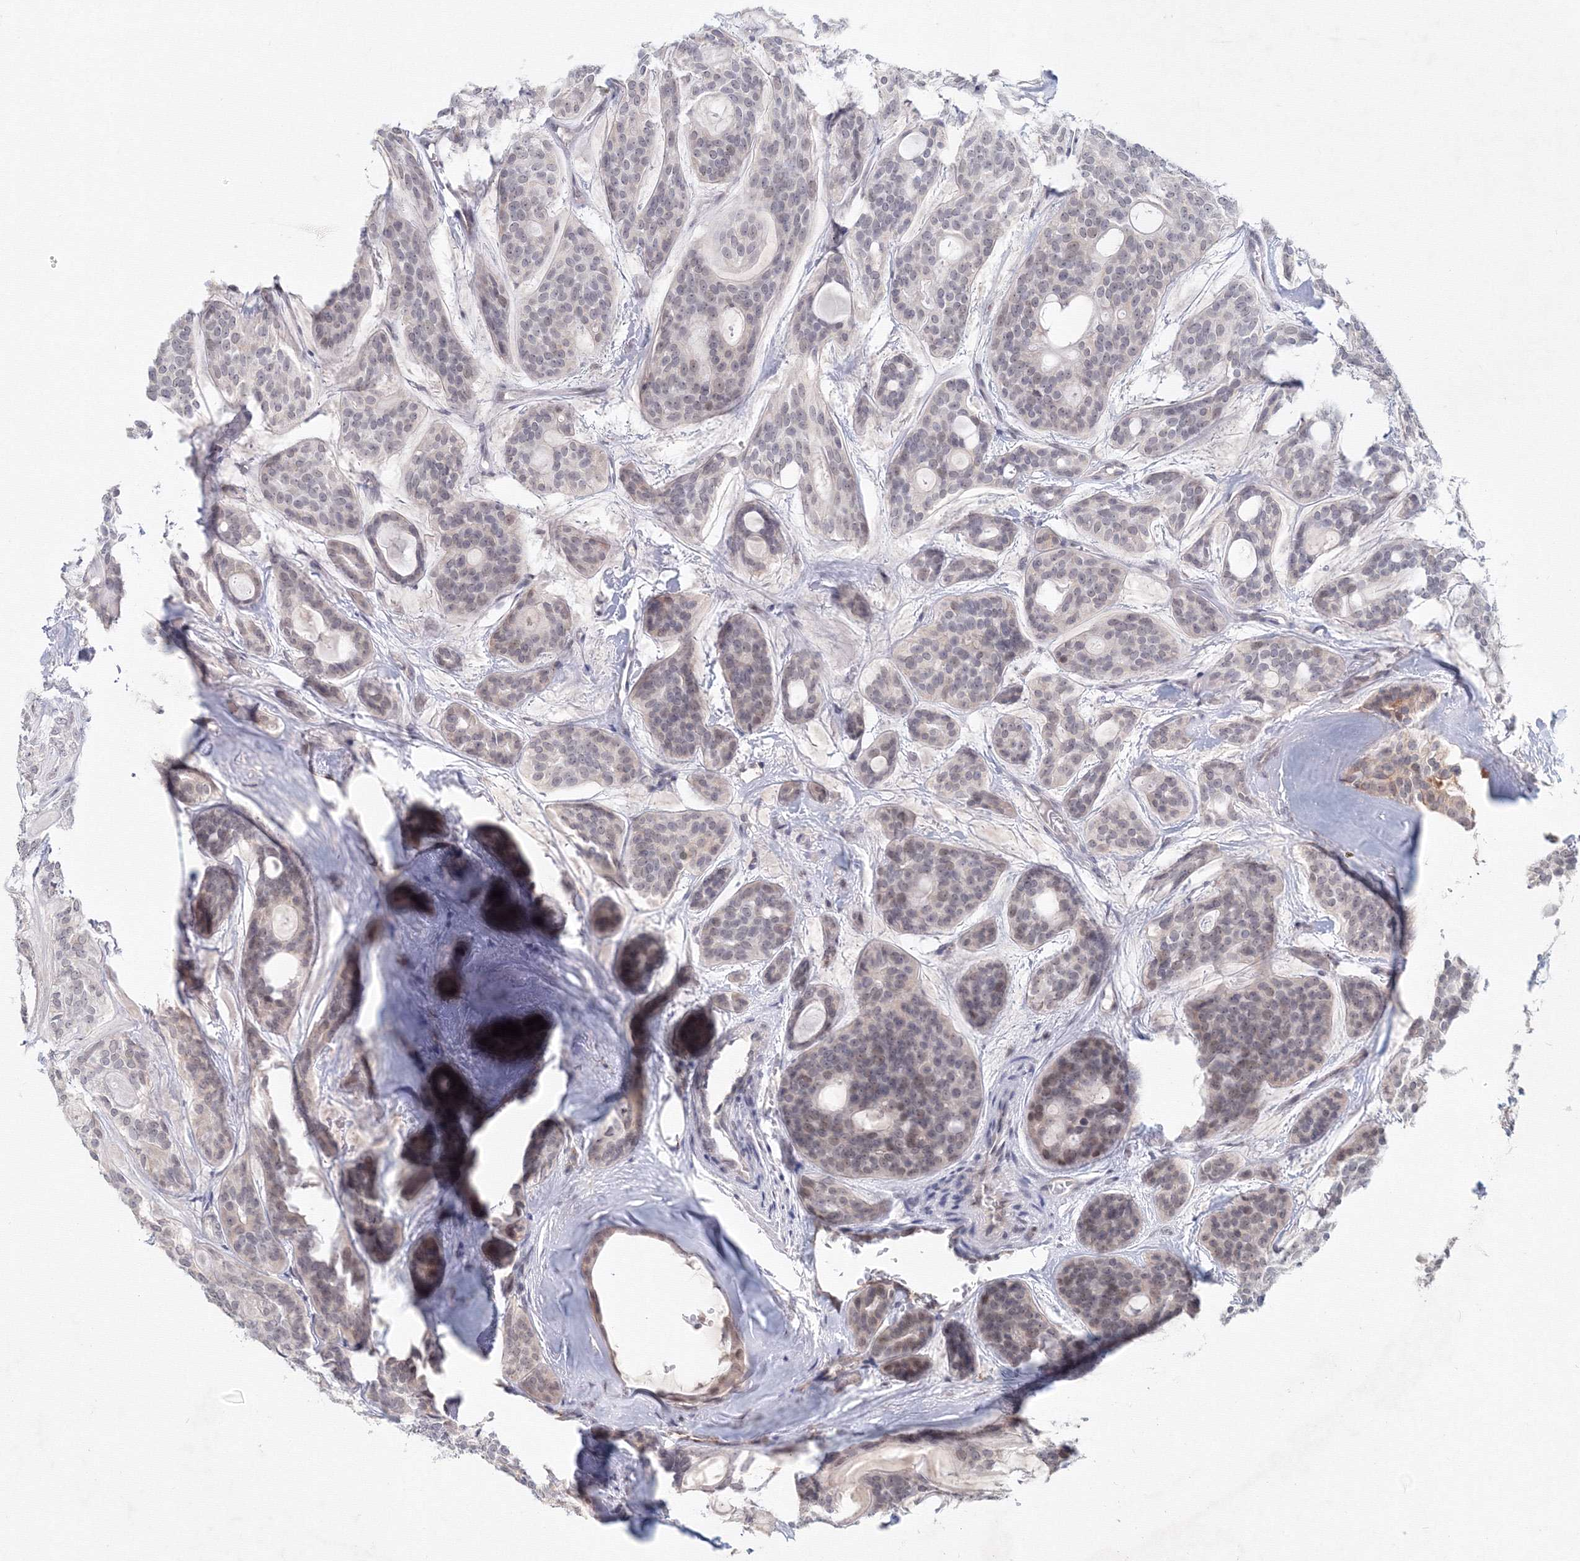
{"staining": {"intensity": "negative", "quantity": "none", "location": "none"}, "tissue": "head and neck cancer", "cell_type": "Tumor cells", "image_type": "cancer", "snomed": [{"axis": "morphology", "description": "Adenocarcinoma, NOS"}, {"axis": "topography", "description": "Head-Neck"}], "caption": "Immunohistochemistry of head and neck cancer reveals no expression in tumor cells.", "gene": "SLC7A7", "patient": {"sex": "male", "age": 66}}